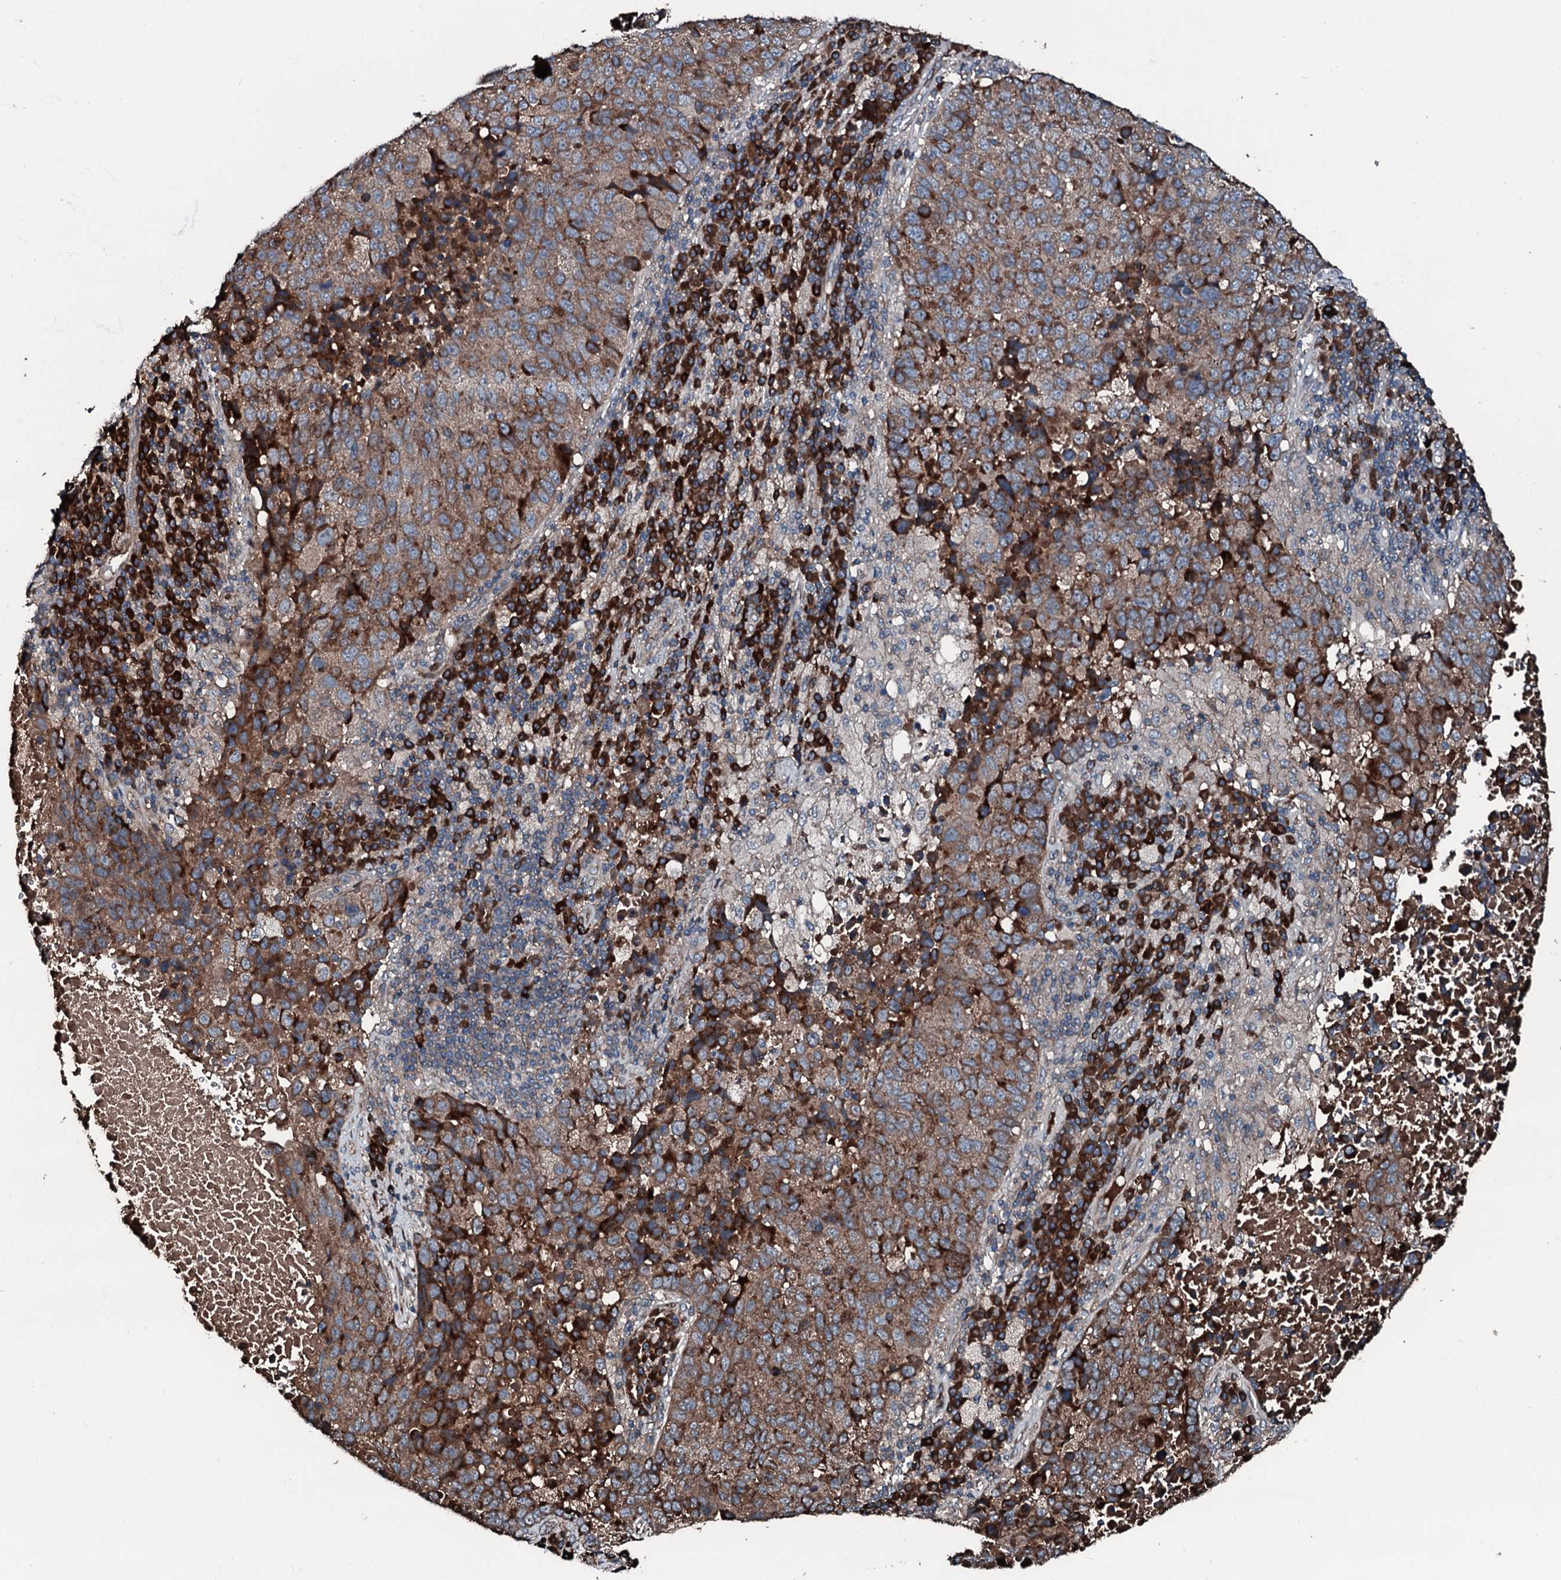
{"staining": {"intensity": "moderate", "quantity": "25%-75%", "location": "cytoplasmic/membranous"}, "tissue": "lung cancer", "cell_type": "Tumor cells", "image_type": "cancer", "snomed": [{"axis": "morphology", "description": "Squamous cell carcinoma, NOS"}, {"axis": "topography", "description": "Lung"}], "caption": "Immunohistochemical staining of human squamous cell carcinoma (lung) exhibits medium levels of moderate cytoplasmic/membranous expression in about 25%-75% of tumor cells. The protein is shown in brown color, while the nuclei are stained blue.", "gene": "AARS1", "patient": {"sex": "male", "age": 73}}